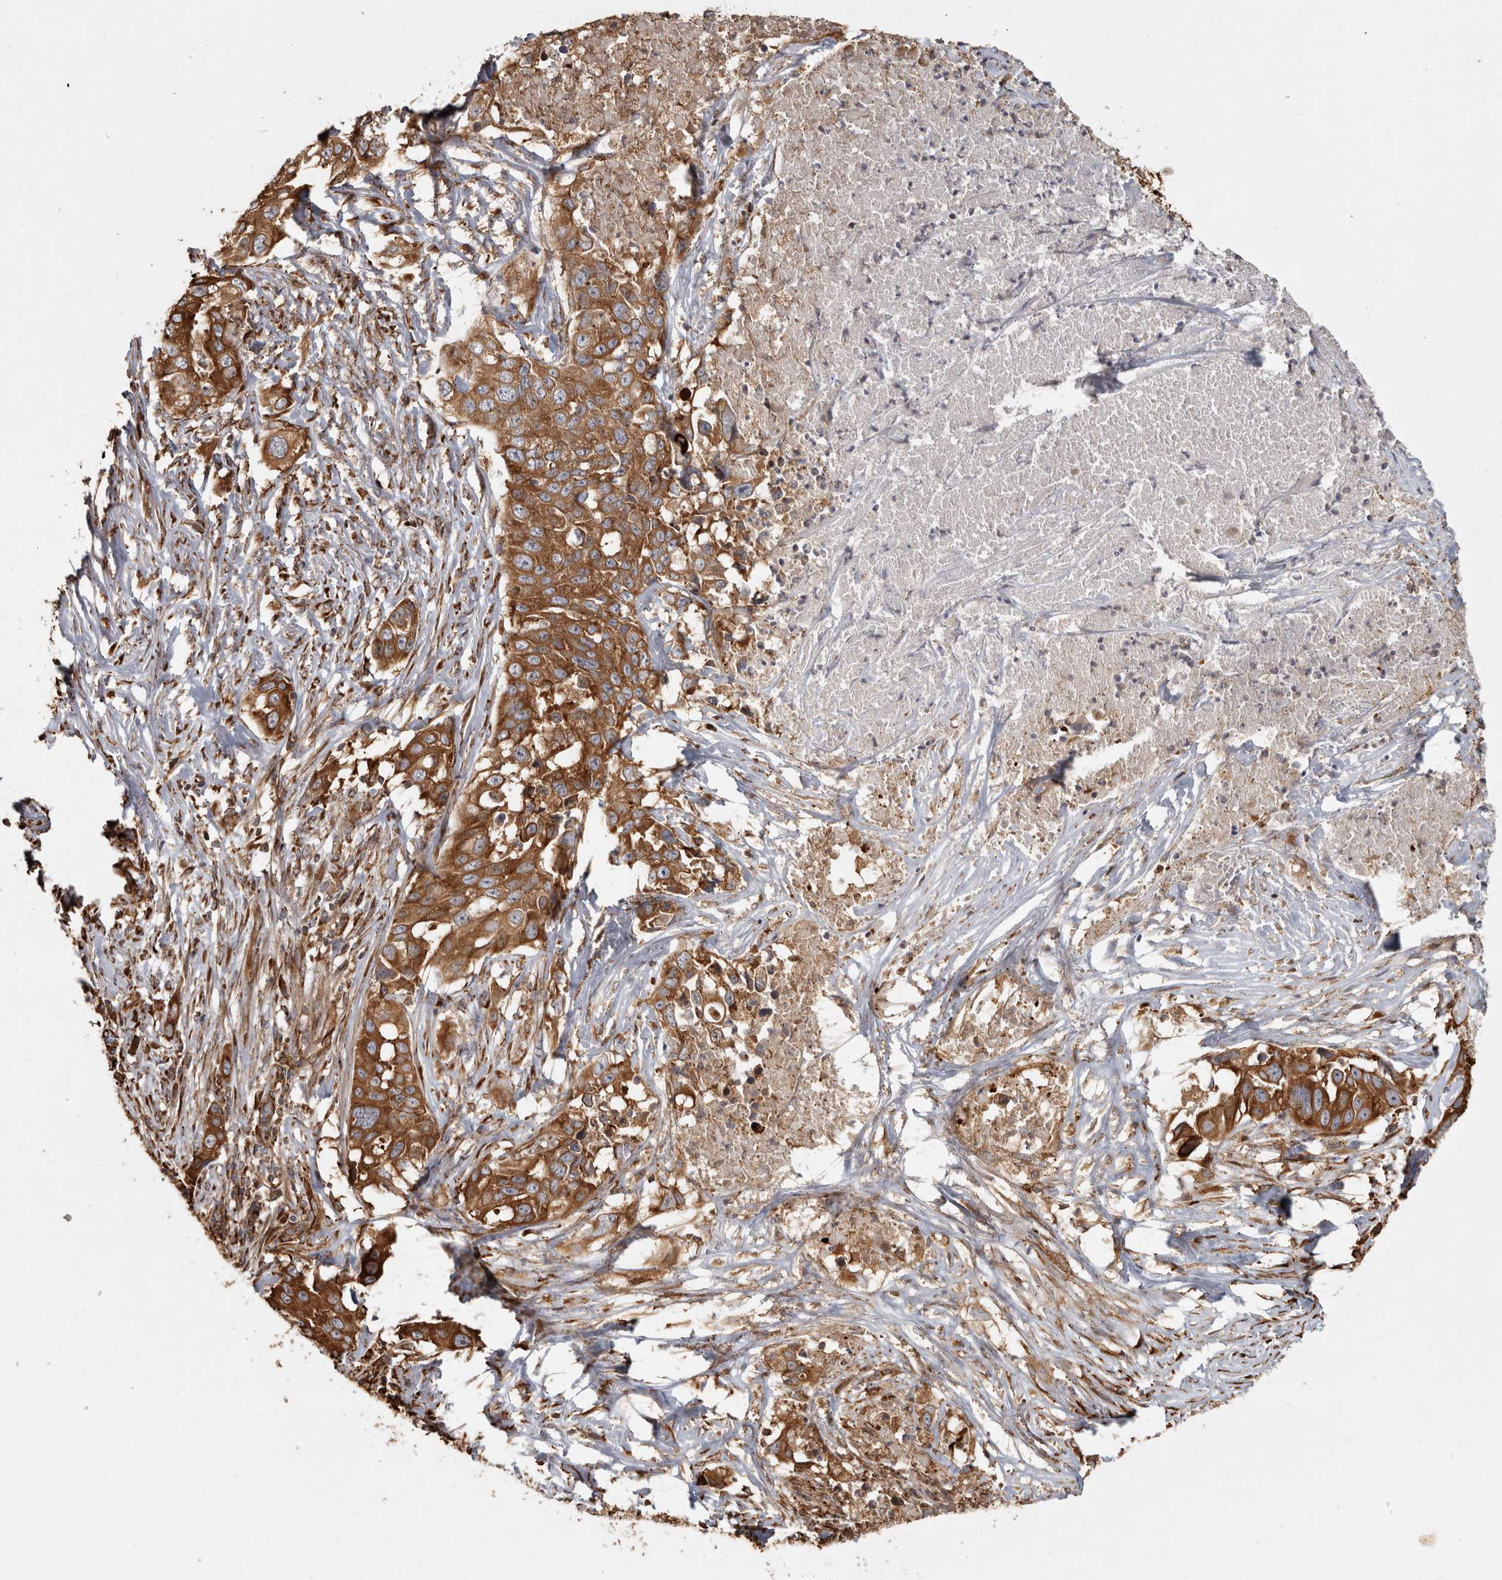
{"staining": {"intensity": "moderate", "quantity": ">75%", "location": "cytoplasmic/membranous"}, "tissue": "lung cancer", "cell_type": "Tumor cells", "image_type": "cancer", "snomed": [{"axis": "morphology", "description": "Adenocarcinoma, NOS"}, {"axis": "topography", "description": "Lung"}], "caption": "Moderate cytoplasmic/membranous protein positivity is identified in about >75% of tumor cells in lung cancer. (DAB = brown stain, brightfield microscopy at high magnification).", "gene": "CAMSAP2", "patient": {"sex": "female", "age": 51}}